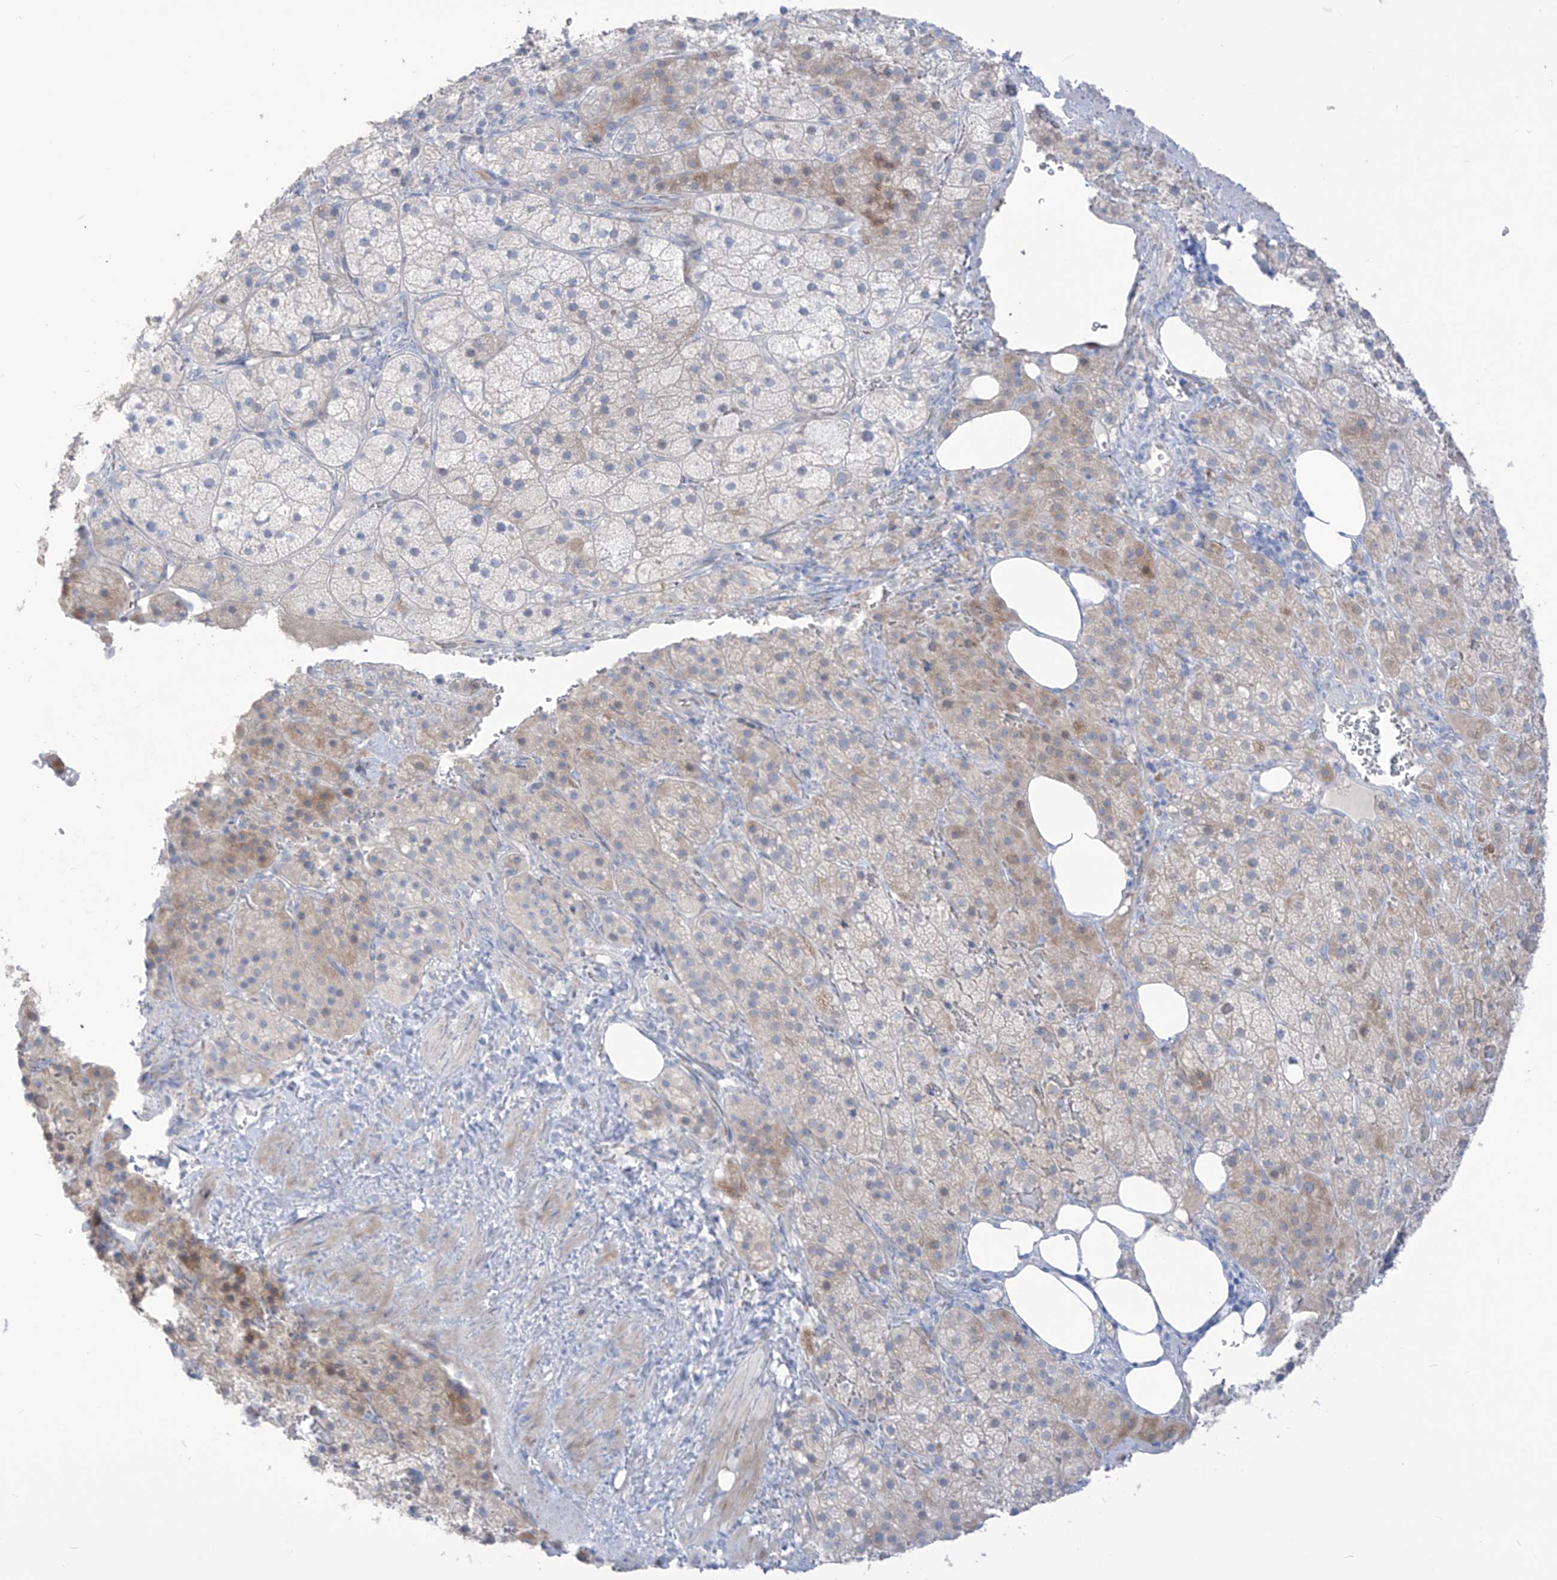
{"staining": {"intensity": "weak", "quantity": "25%-75%", "location": "cytoplasmic/membranous"}, "tissue": "adrenal gland", "cell_type": "Glandular cells", "image_type": "normal", "snomed": [{"axis": "morphology", "description": "Normal tissue, NOS"}, {"axis": "topography", "description": "Adrenal gland"}], "caption": "Immunohistochemistry (IHC) staining of normal adrenal gland, which displays low levels of weak cytoplasmic/membranous positivity in approximately 25%-75% of glandular cells indicating weak cytoplasmic/membranous protein positivity. The staining was performed using DAB (3,3'-diaminobenzidine) (brown) for protein detection and nuclei were counterstained in hematoxylin (blue).", "gene": "ASPRV1", "patient": {"sex": "female", "age": 59}}